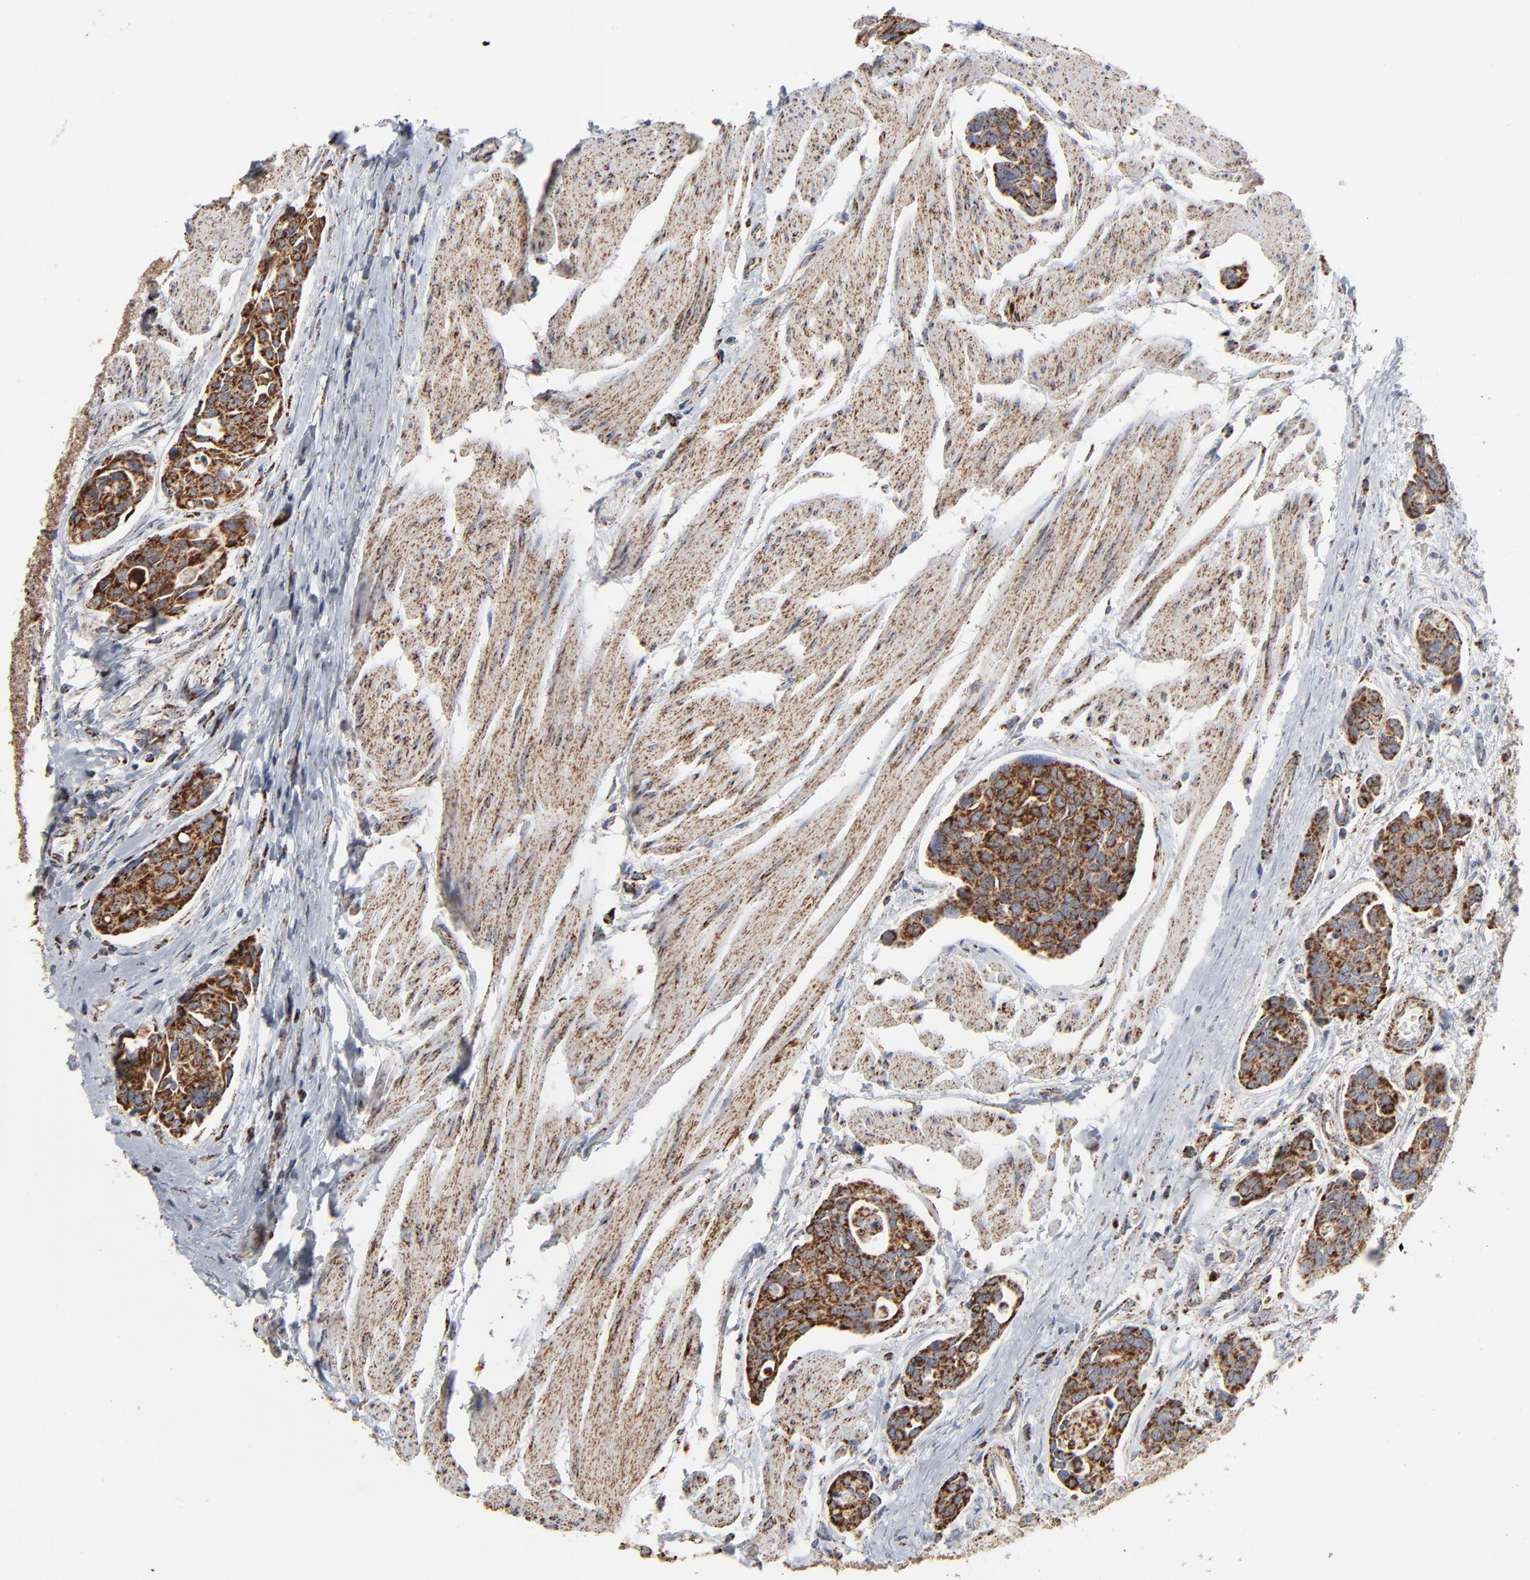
{"staining": {"intensity": "strong", "quantity": ">75%", "location": "cytoplasmic/membranous"}, "tissue": "urothelial cancer", "cell_type": "Tumor cells", "image_type": "cancer", "snomed": [{"axis": "morphology", "description": "Urothelial carcinoma, High grade"}, {"axis": "topography", "description": "Urinary bladder"}], "caption": "Protein expression analysis of high-grade urothelial carcinoma reveals strong cytoplasmic/membranous staining in about >75% of tumor cells.", "gene": "UQCRC1", "patient": {"sex": "male", "age": 78}}